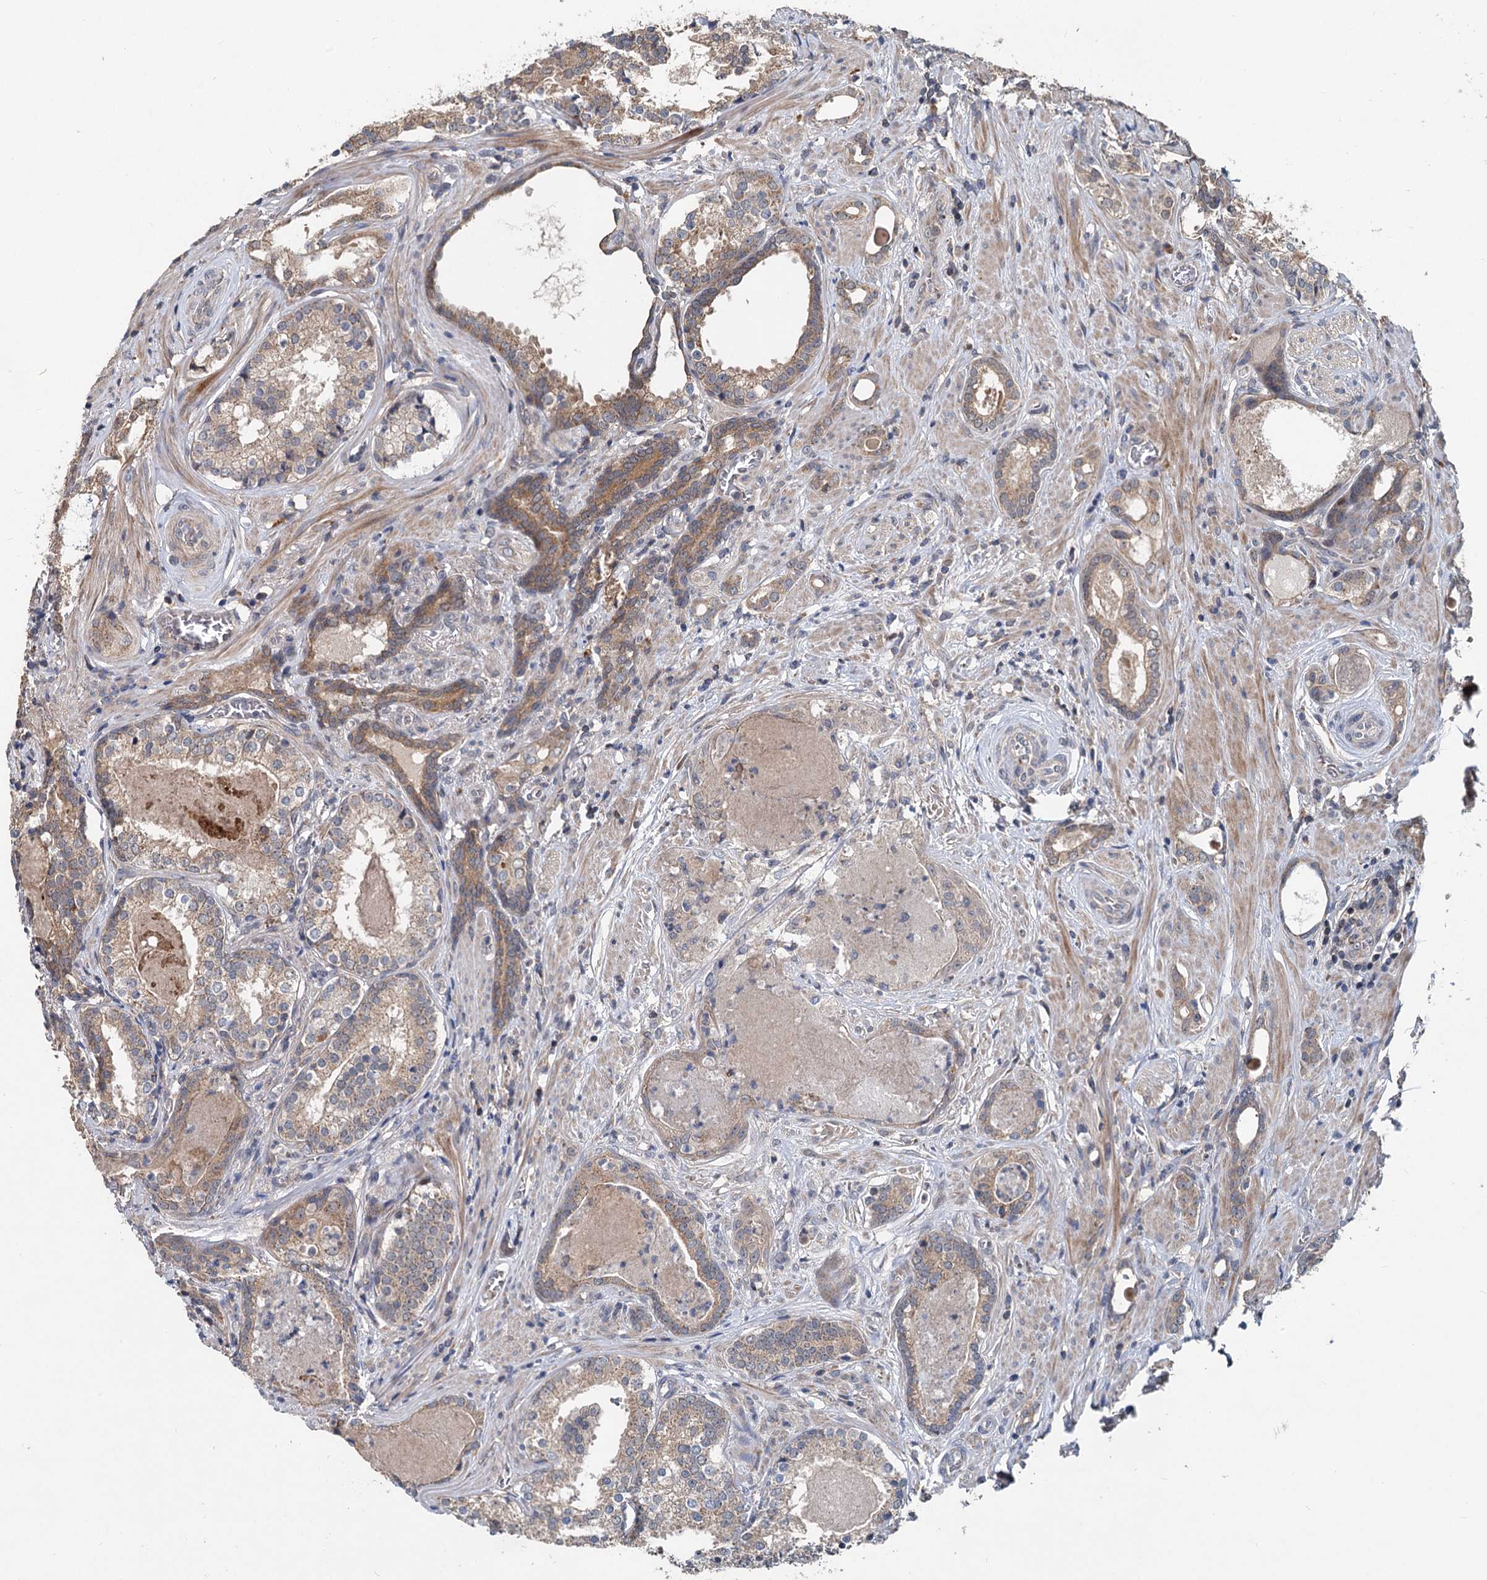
{"staining": {"intensity": "weak", "quantity": "25%-75%", "location": "cytoplasmic/membranous"}, "tissue": "prostate cancer", "cell_type": "Tumor cells", "image_type": "cancer", "snomed": [{"axis": "morphology", "description": "Adenocarcinoma, High grade"}, {"axis": "topography", "description": "Prostate"}], "caption": "Immunohistochemical staining of human adenocarcinoma (high-grade) (prostate) displays weak cytoplasmic/membranous protein positivity in about 25%-75% of tumor cells.", "gene": "OTUB1", "patient": {"sex": "male", "age": 58}}